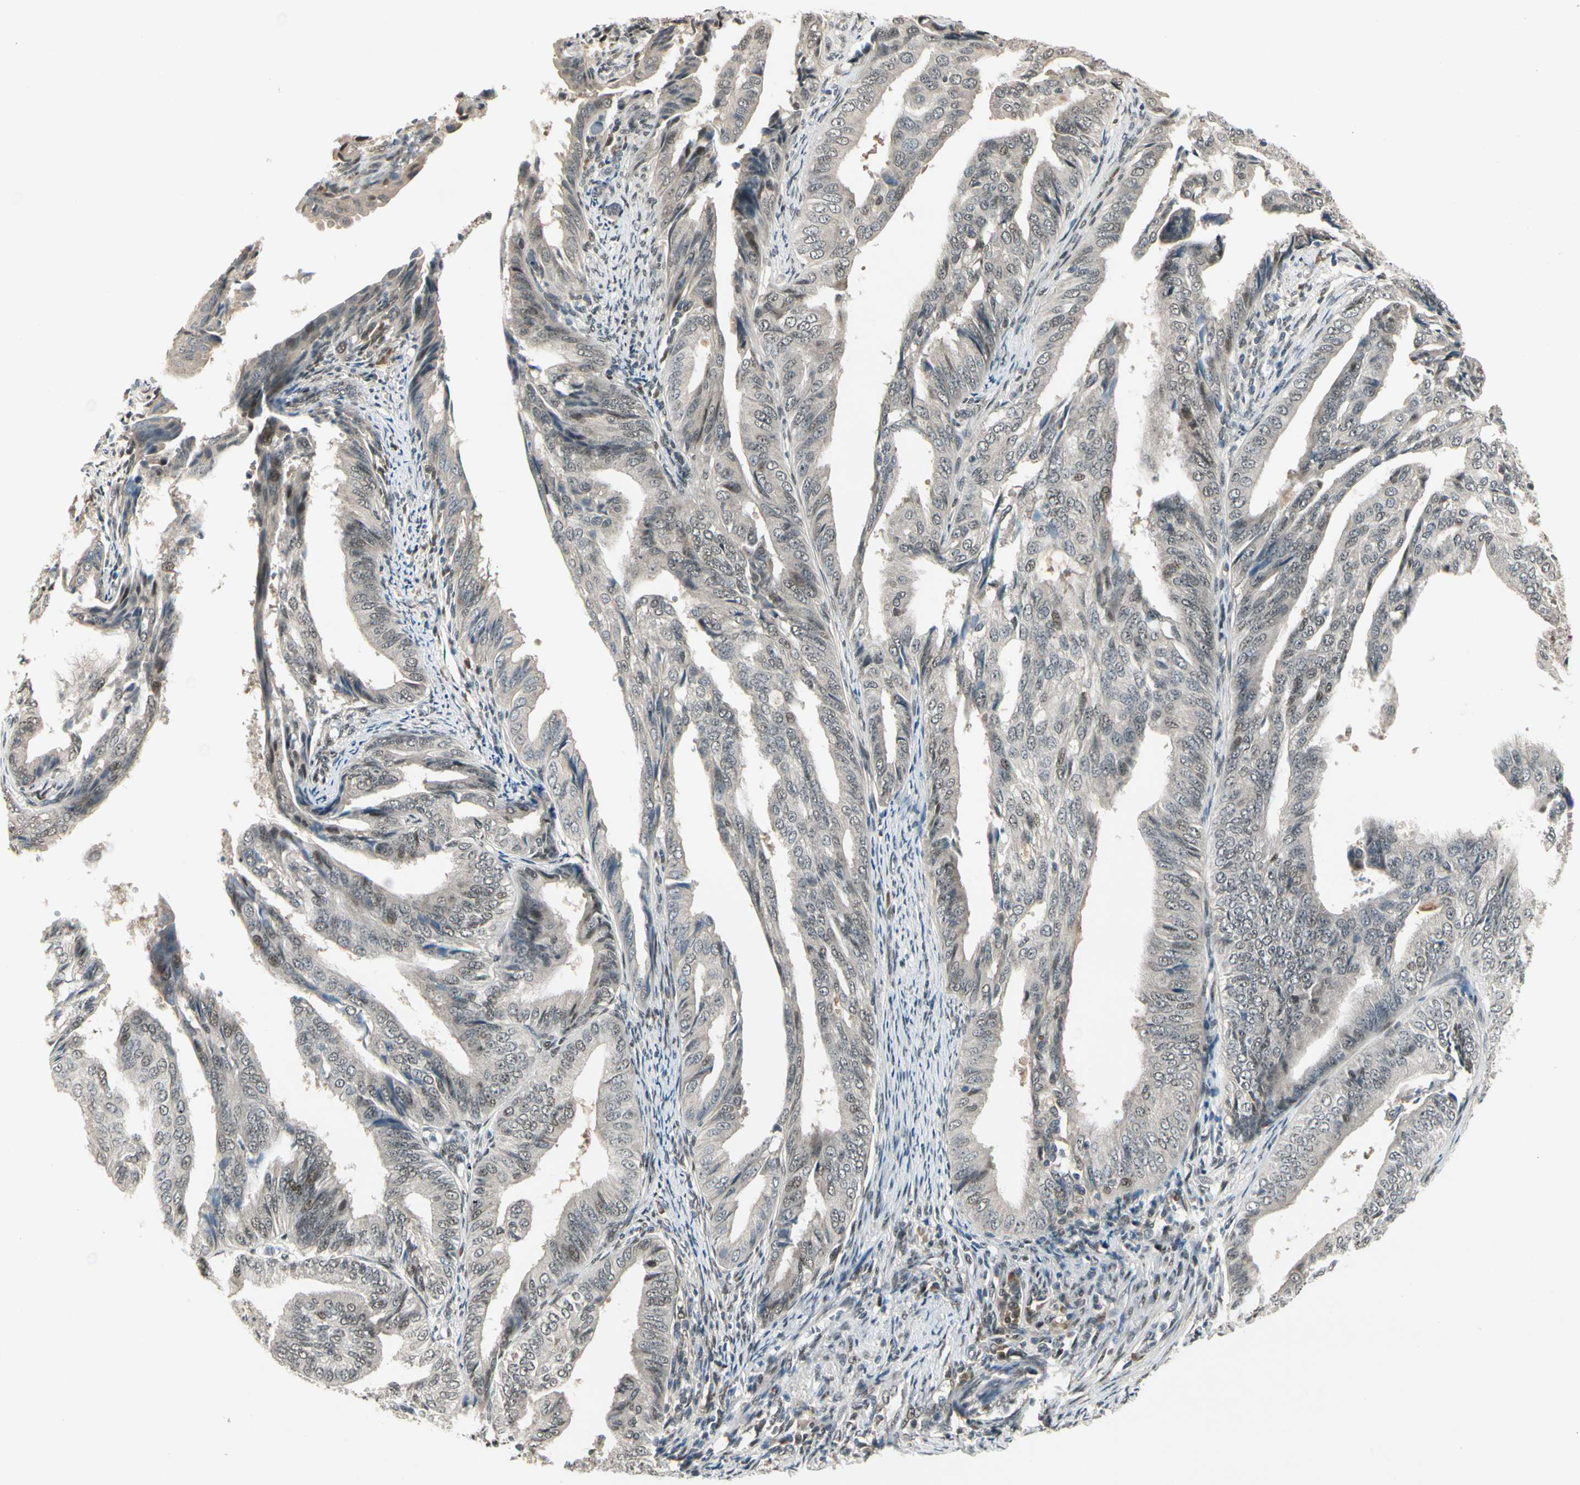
{"staining": {"intensity": "weak", "quantity": ">75%", "location": "cytoplasmic/membranous"}, "tissue": "endometrial cancer", "cell_type": "Tumor cells", "image_type": "cancer", "snomed": [{"axis": "morphology", "description": "Adenocarcinoma, NOS"}, {"axis": "topography", "description": "Endometrium"}], "caption": "Immunohistochemistry staining of adenocarcinoma (endometrial), which reveals low levels of weak cytoplasmic/membranous positivity in approximately >75% of tumor cells indicating weak cytoplasmic/membranous protein positivity. The staining was performed using DAB (3,3'-diaminobenzidine) (brown) for protein detection and nuclei were counterstained in hematoxylin (blue).", "gene": "GTF3A", "patient": {"sex": "female", "age": 58}}